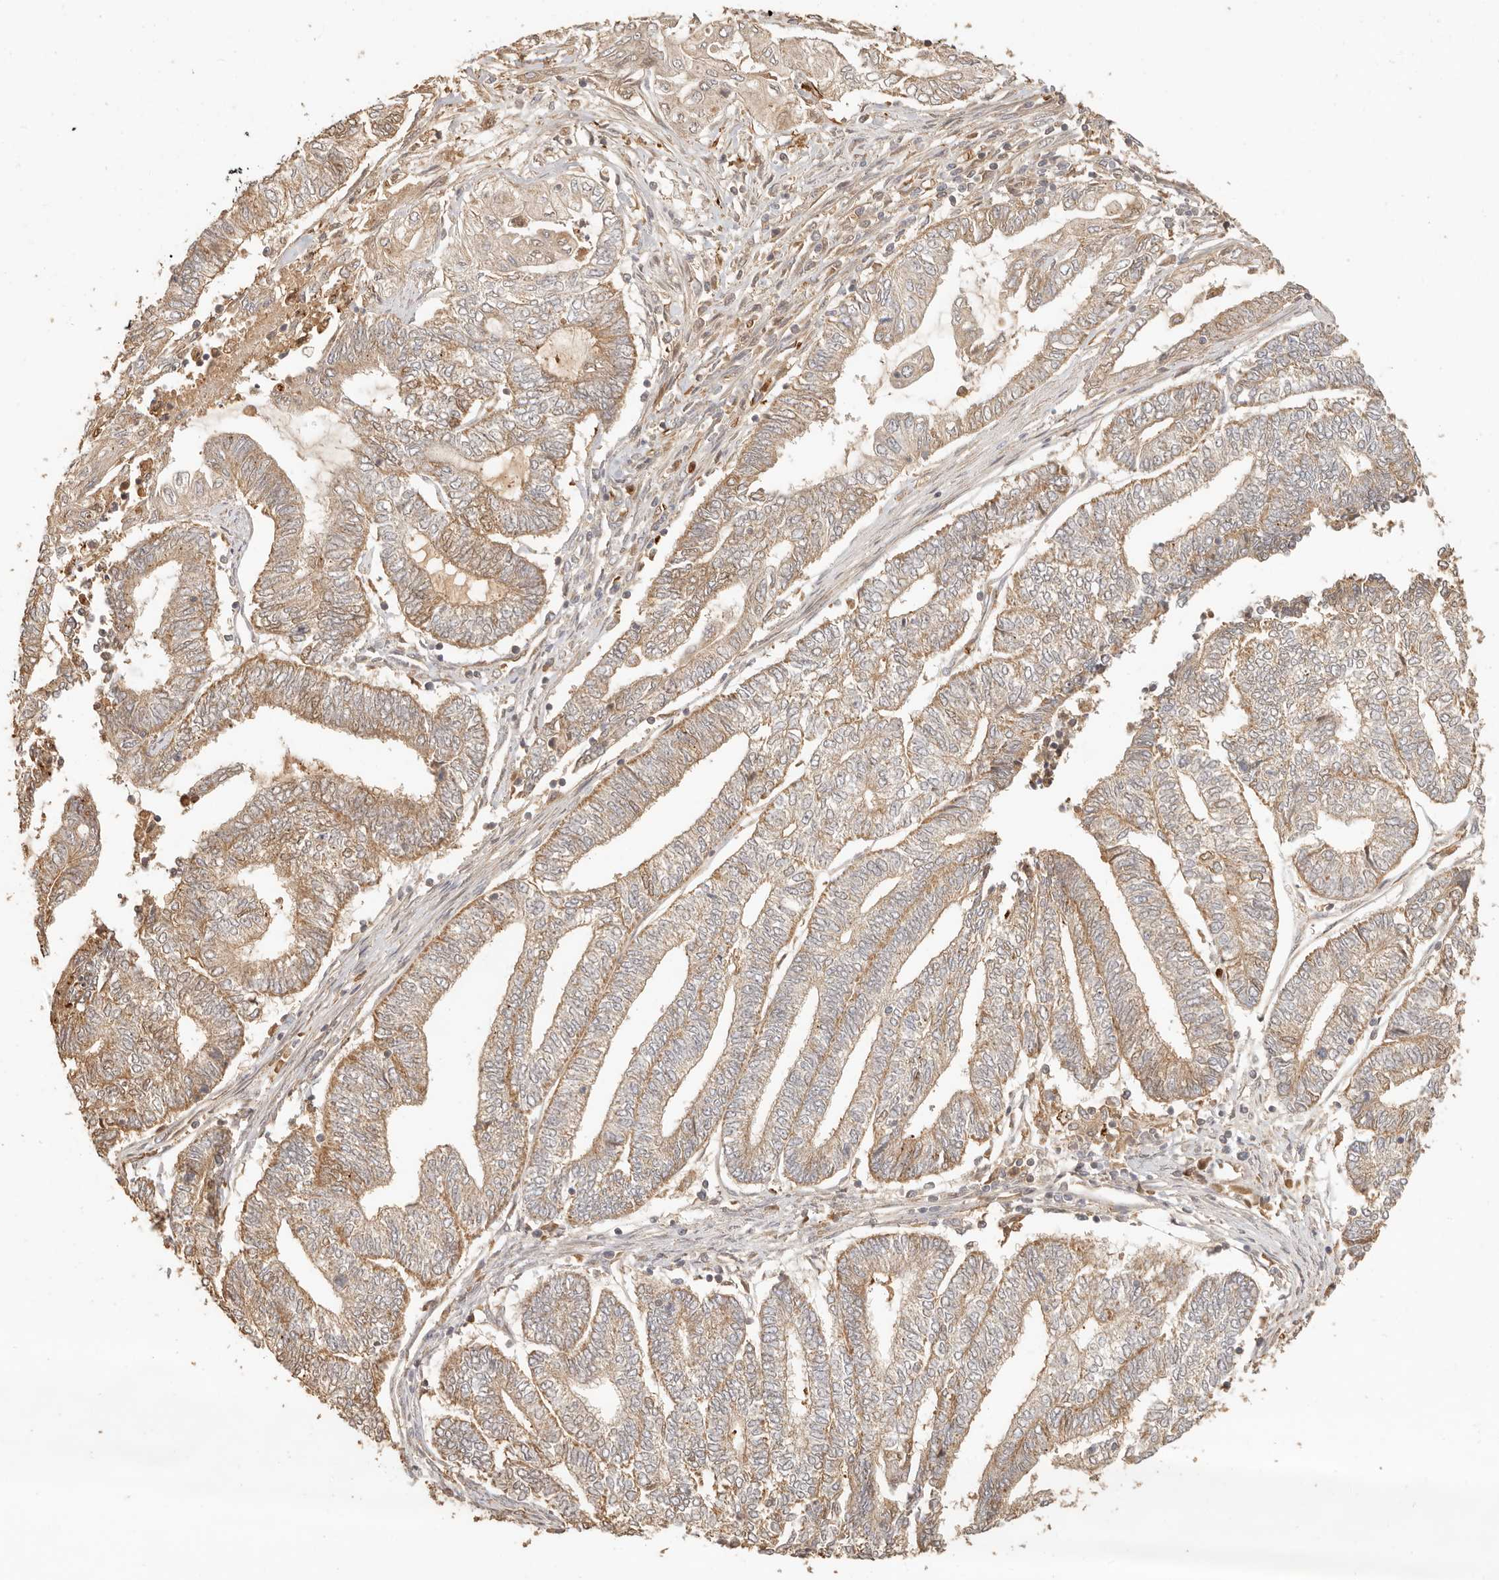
{"staining": {"intensity": "weak", "quantity": ">75%", "location": "cytoplasmic/membranous"}, "tissue": "endometrial cancer", "cell_type": "Tumor cells", "image_type": "cancer", "snomed": [{"axis": "morphology", "description": "Adenocarcinoma, NOS"}, {"axis": "topography", "description": "Uterus"}, {"axis": "topography", "description": "Endometrium"}], "caption": "Brown immunohistochemical staining in human endometrial cancer (adenocarcinoma) demonstrates weak cytoplasmic/membranous expression in about >75% of tumor cells. The protein of interest is stained brown, and the nuclei are stained in blue (DAB (3,3'-diaminobenzidine) IHC with brightfield microscopy, high magnification).", "gene": "INTS11", "patient": {"sex": "female", "age": 70}}